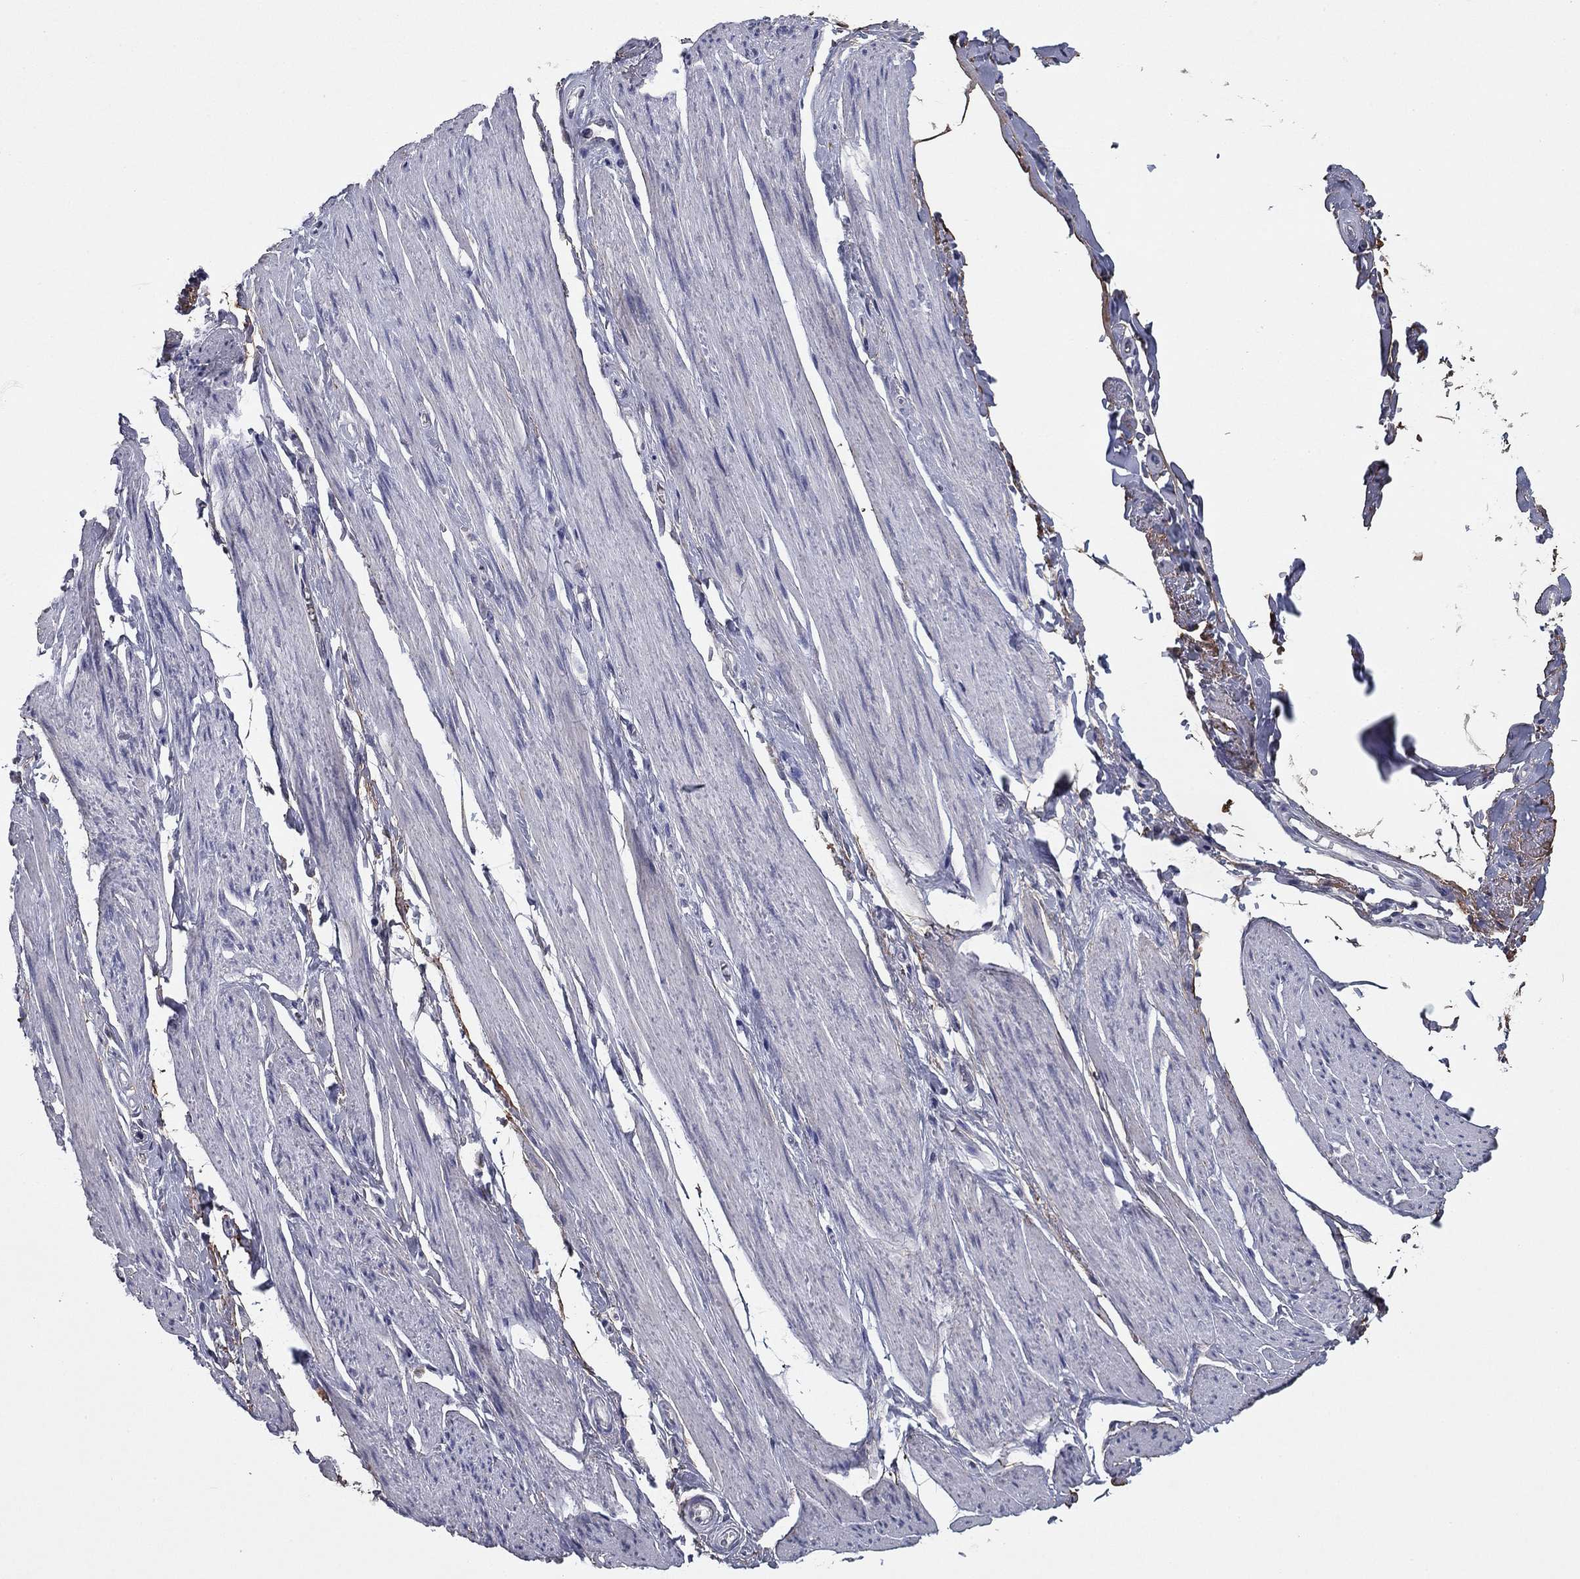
{"staining": {"intensity": "negative", "quantity": "none", "location": "none"}, "tissue": "skeletal muscle", "cell_type": "Myocytes", "image_type": "normal", "snomed": [{"axis": "morphology", "description": "Normal tissue, NOS"}, {"axis": "topography", "description": "Skeletal muscle"}, {"axis": "topography", "description": "Anal"}, {"axis": "topography", "description": "Peripheral nerve tissue"}], "caption": "Immunohistochemistry (IHC) photomicrograph of benign human skeletal muscle stained for a protein (brown), which exhibits no positivity in myocytes.", "gene": "REXO5", "patient": {"sex": "male", "age": 53}}